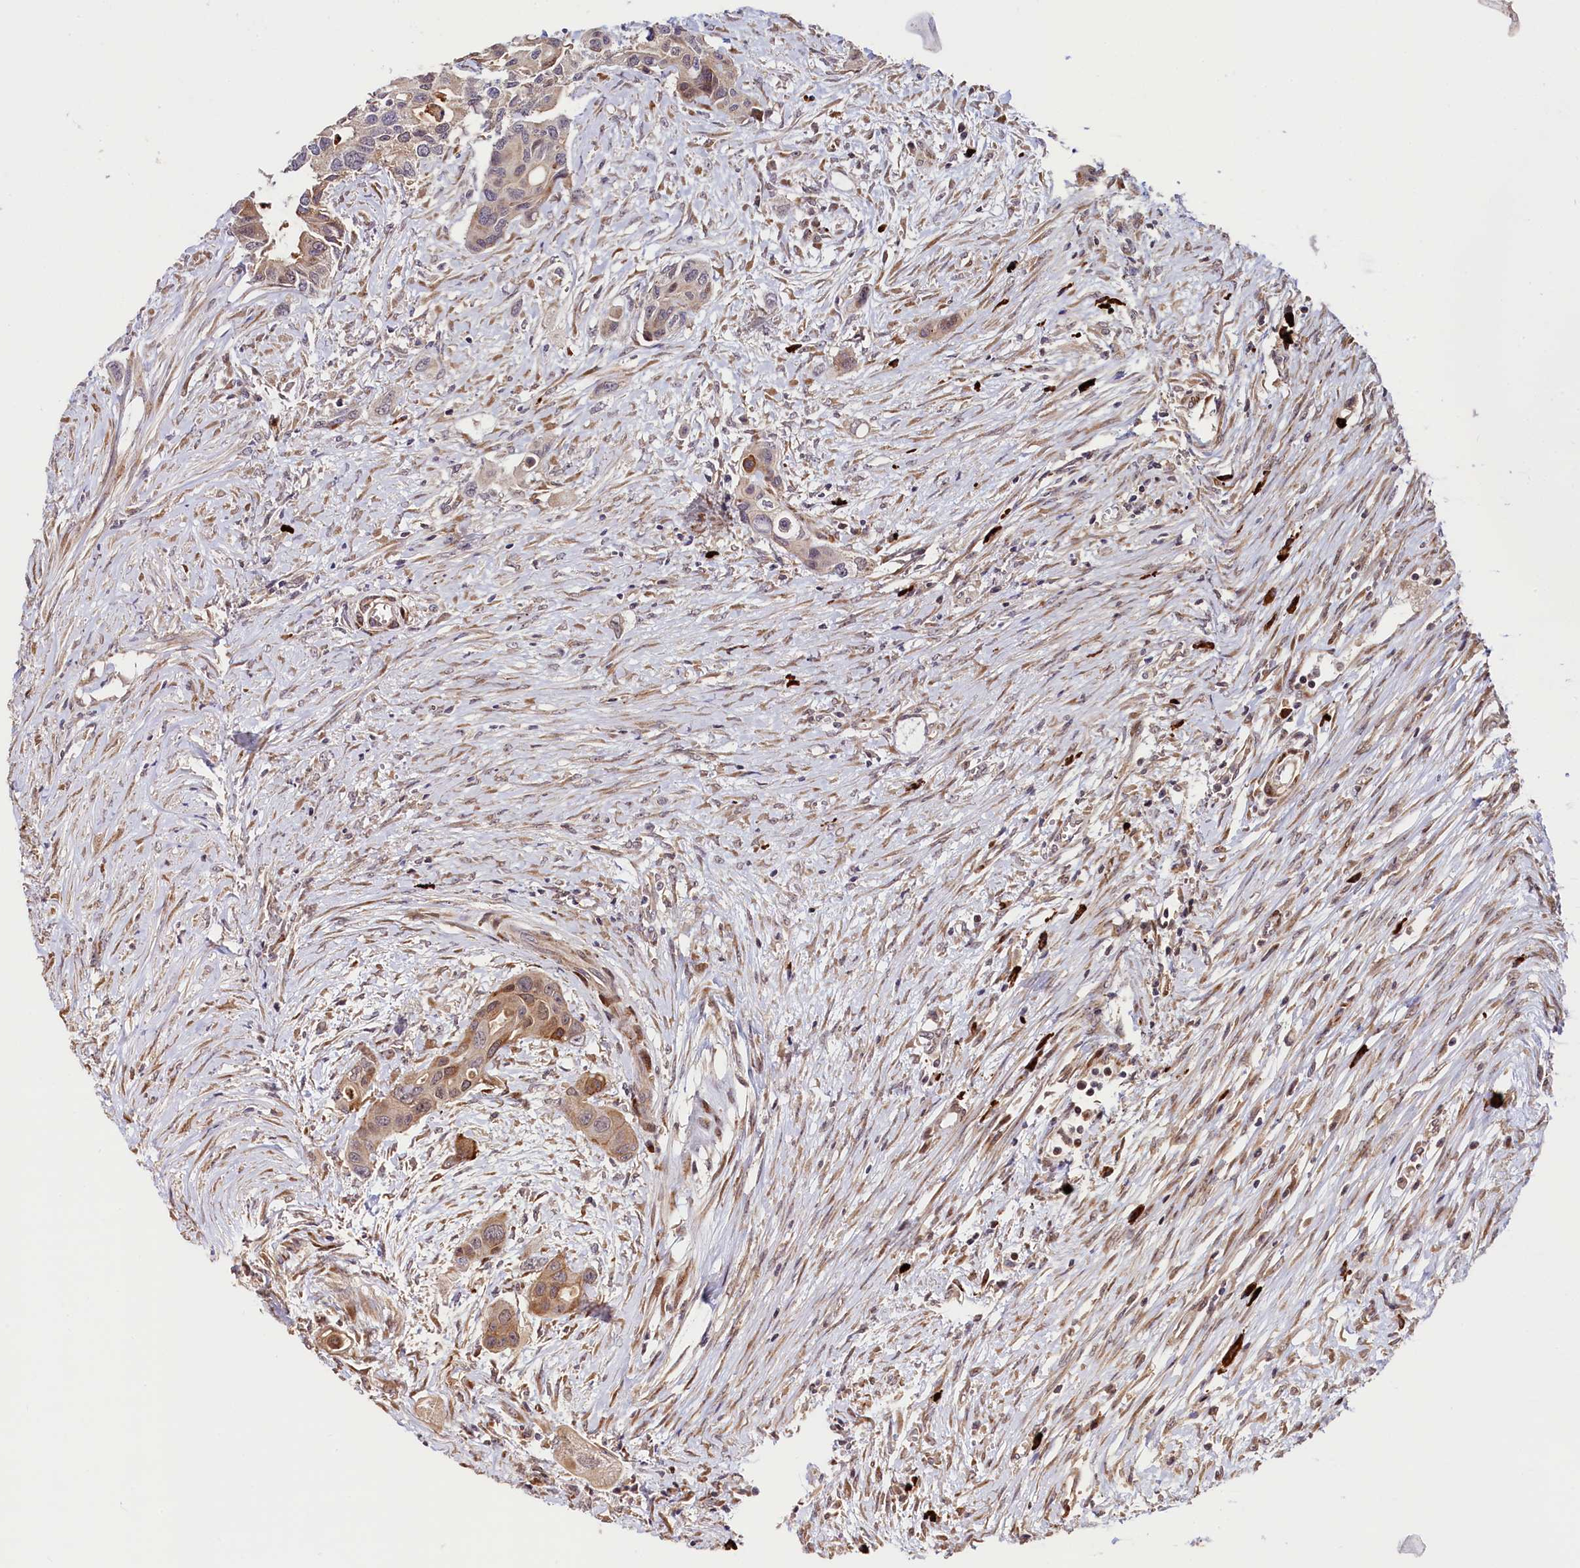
{"staining": {"intensity": "moderate", "quantity": ">75%", "location": "cytoplasmic/membranous"}, "tissue": "colorectal cancer", "cell_type": "Tumor cells", "image_type": "cancer", "snomed": [{"axis": "morphology", "description": "Adenocarcinoma, NOS"}, {"axis": "topography", "description": "Colon"}], "caption": "IHC micrograph of colorectal adenocarcinoma stained for a protein (brown), which displays medium levels of moderate cytoplasmic/membranous positivity in approximately >75% of tumor cells.", "gene": "C5orf15", "patient": {"sex": "male", "age": 77}}